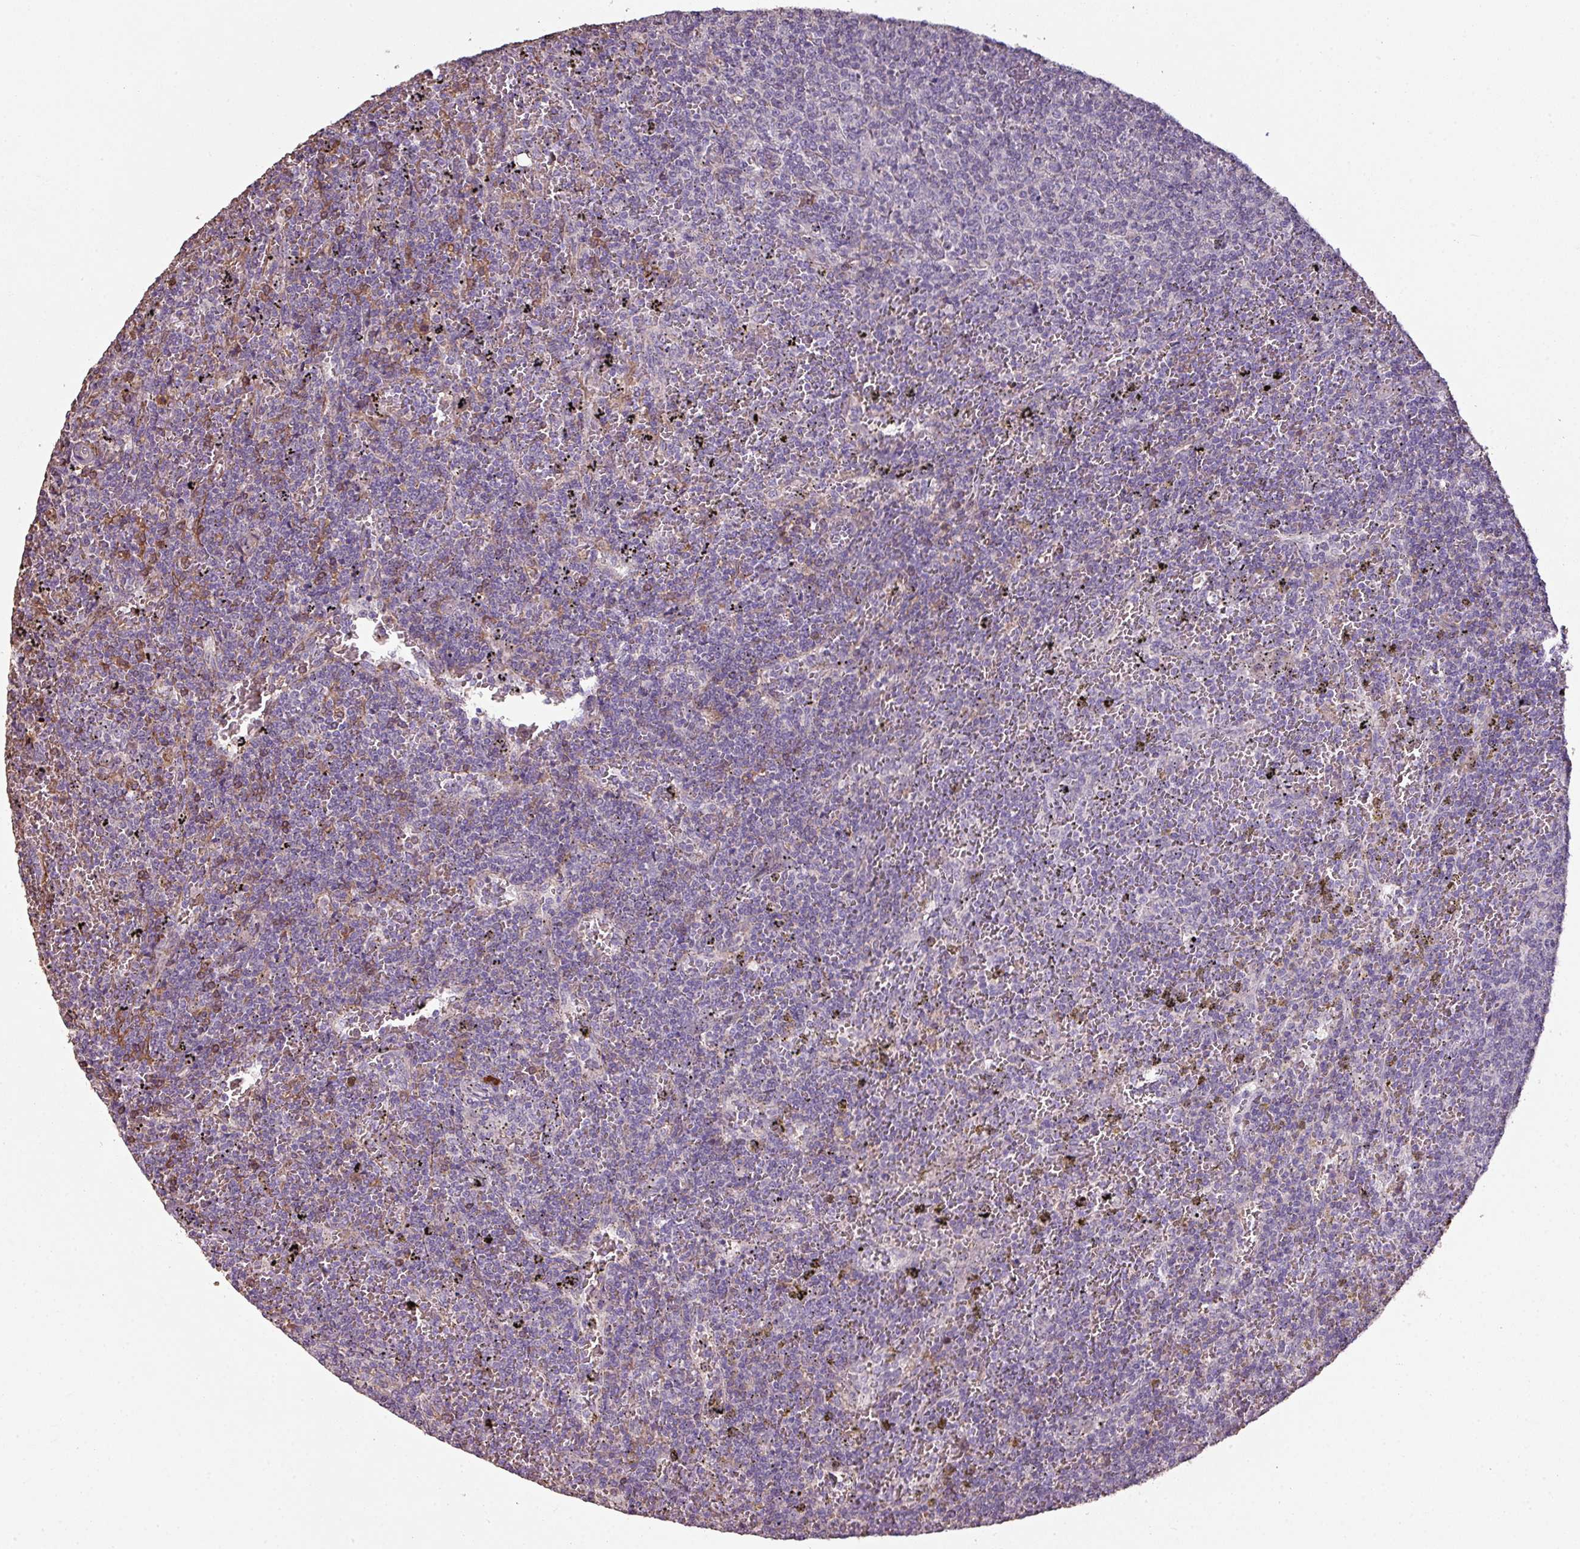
{"staining": {"intensity": "moderate", "quantity": "25%-75%", "location": "cytoplasmic/membranous"}, "tissue": "lymphoma", "cell_type": "Tumor cells", "image_type": "cancer", "snomed": [{"axis": "morphology", "description": "Malignant lymphoma, non-Hodgkin's type, Low grade"}, {"axis": "topography", "description": "Spleen"}], "caption": "Tumor cells show medium levels of moderate cytoplasmic/membranous staining in about 25%-75% of cells in low-grade malignant lymphoma, non-Hodgkin's type.", "gene": "NHSL2", "patient": {"sex": "female", "age": 50}}